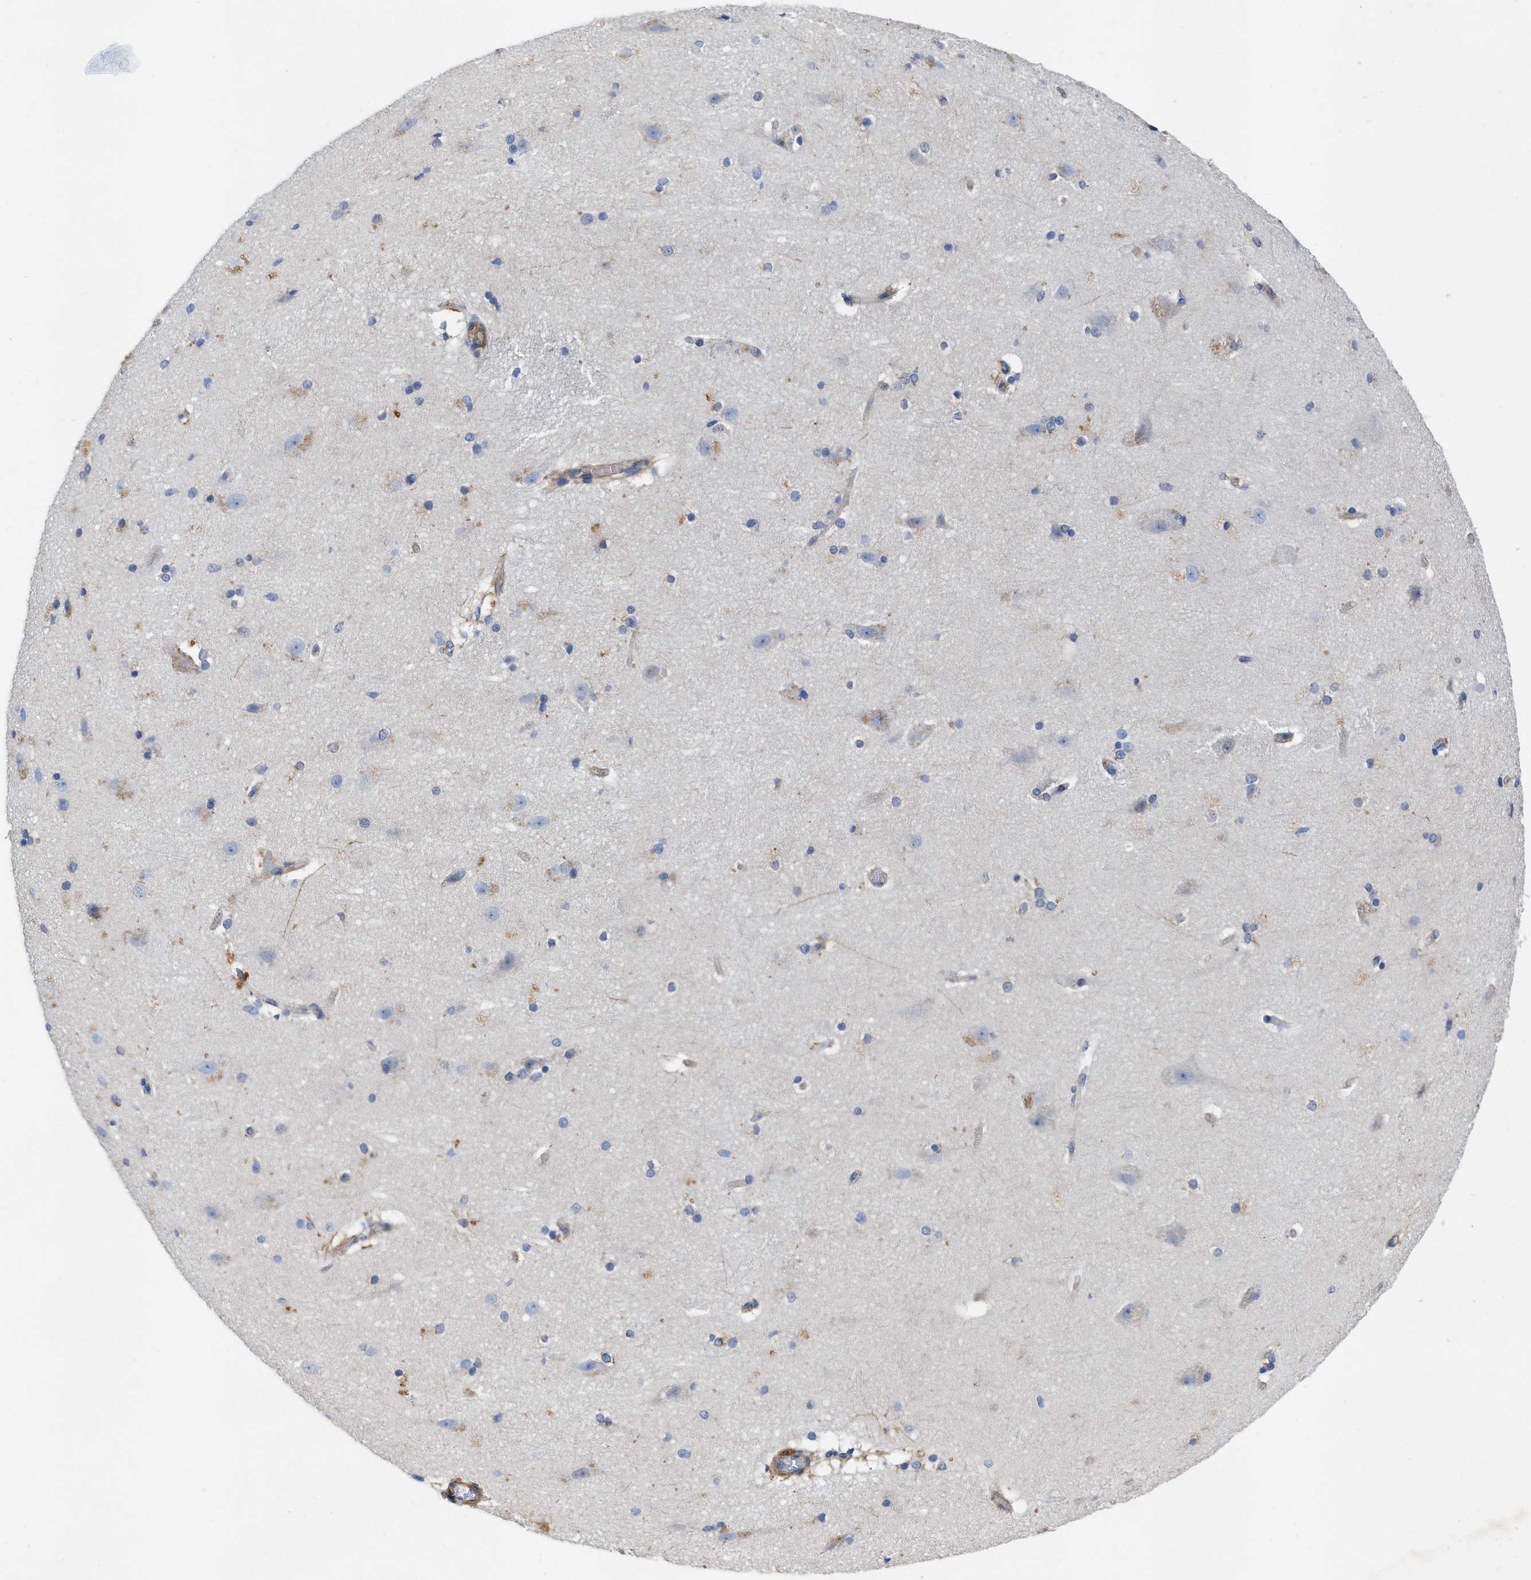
{"staining": {"intensity": "negative", "quantity": "none", "location": "none"}, "tissue": "cerebral cortex", "cell_type": "Endothelial cells", "image_type": "normal", "snomed": [{"axis": "morphology", "description": "Normal tissue, NOS"}, {"axis": "topography", "description": "Cerebral cortex"}, {"axis": "topography", "description": "Hippocampus"}], "caption": "Immunohistochemistry of benign cerebral cortex shows no expression in endothelial cells. (Stains: DAB (3,3'-diaminobenzidine) IHC with hematoxylin counter stain, Microscopy: brightfield microscopy at high magnification).", "gene": "ARHGEF26", "patient": {"sex": "female", "age": 19}}